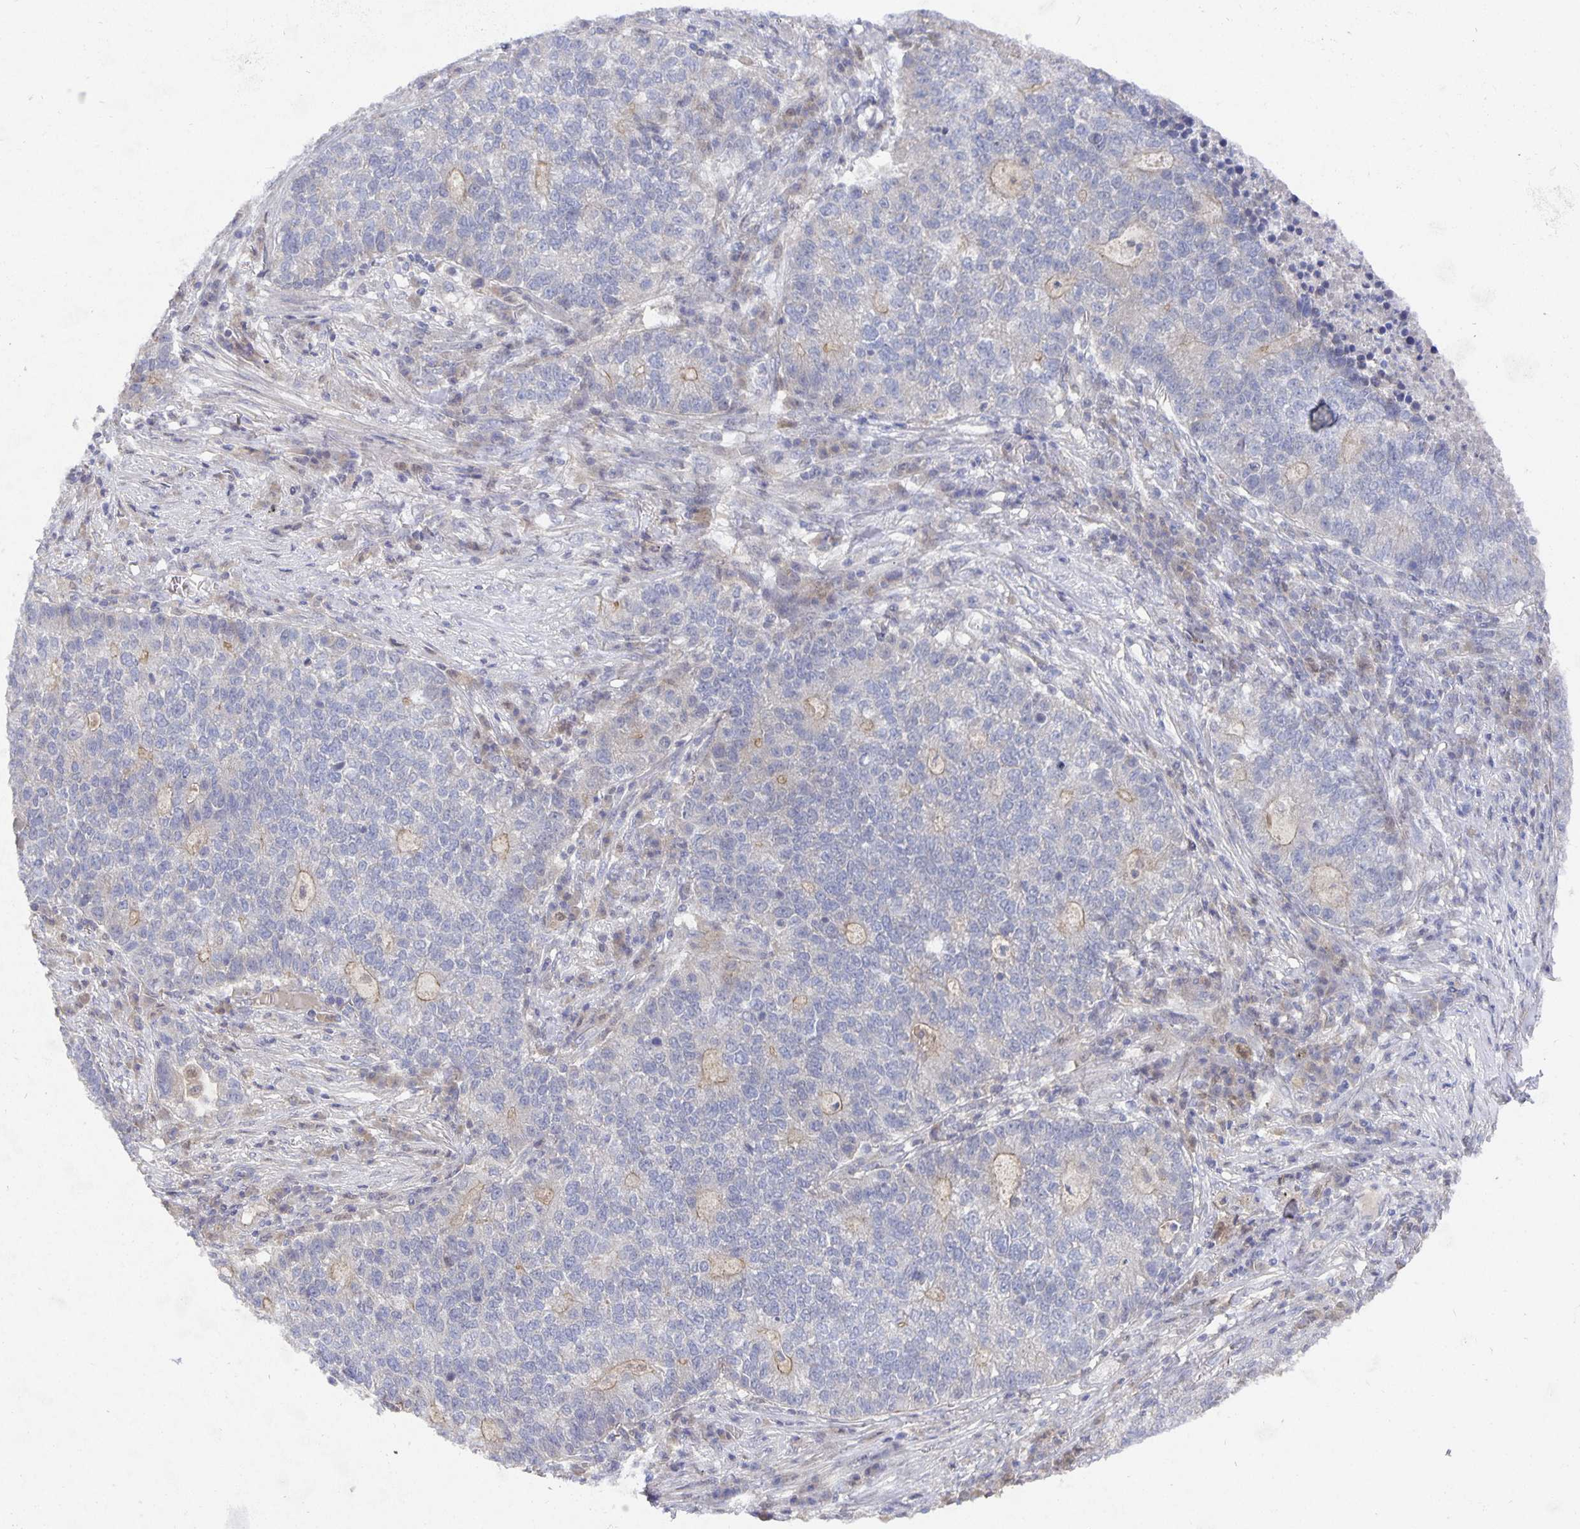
{"staining": {"intensity": "weak", "quantity": "<25%", "location": "cytoplasmic/membranous"}, "tissue": "lung cancer", "cell_type": "Tumor cells", "image_type": "cancer", "snomed": [{"axis": "morphology", "description": "Adenocarcinoma, NOS"}, {"axis": "topography", "description": "Lung"}], "caption": "There is no significant positivity in tumor cells of lung adenocarcinoma.", "gene": "HEPN1", "patient": {"sex": "male", "age": 57}}